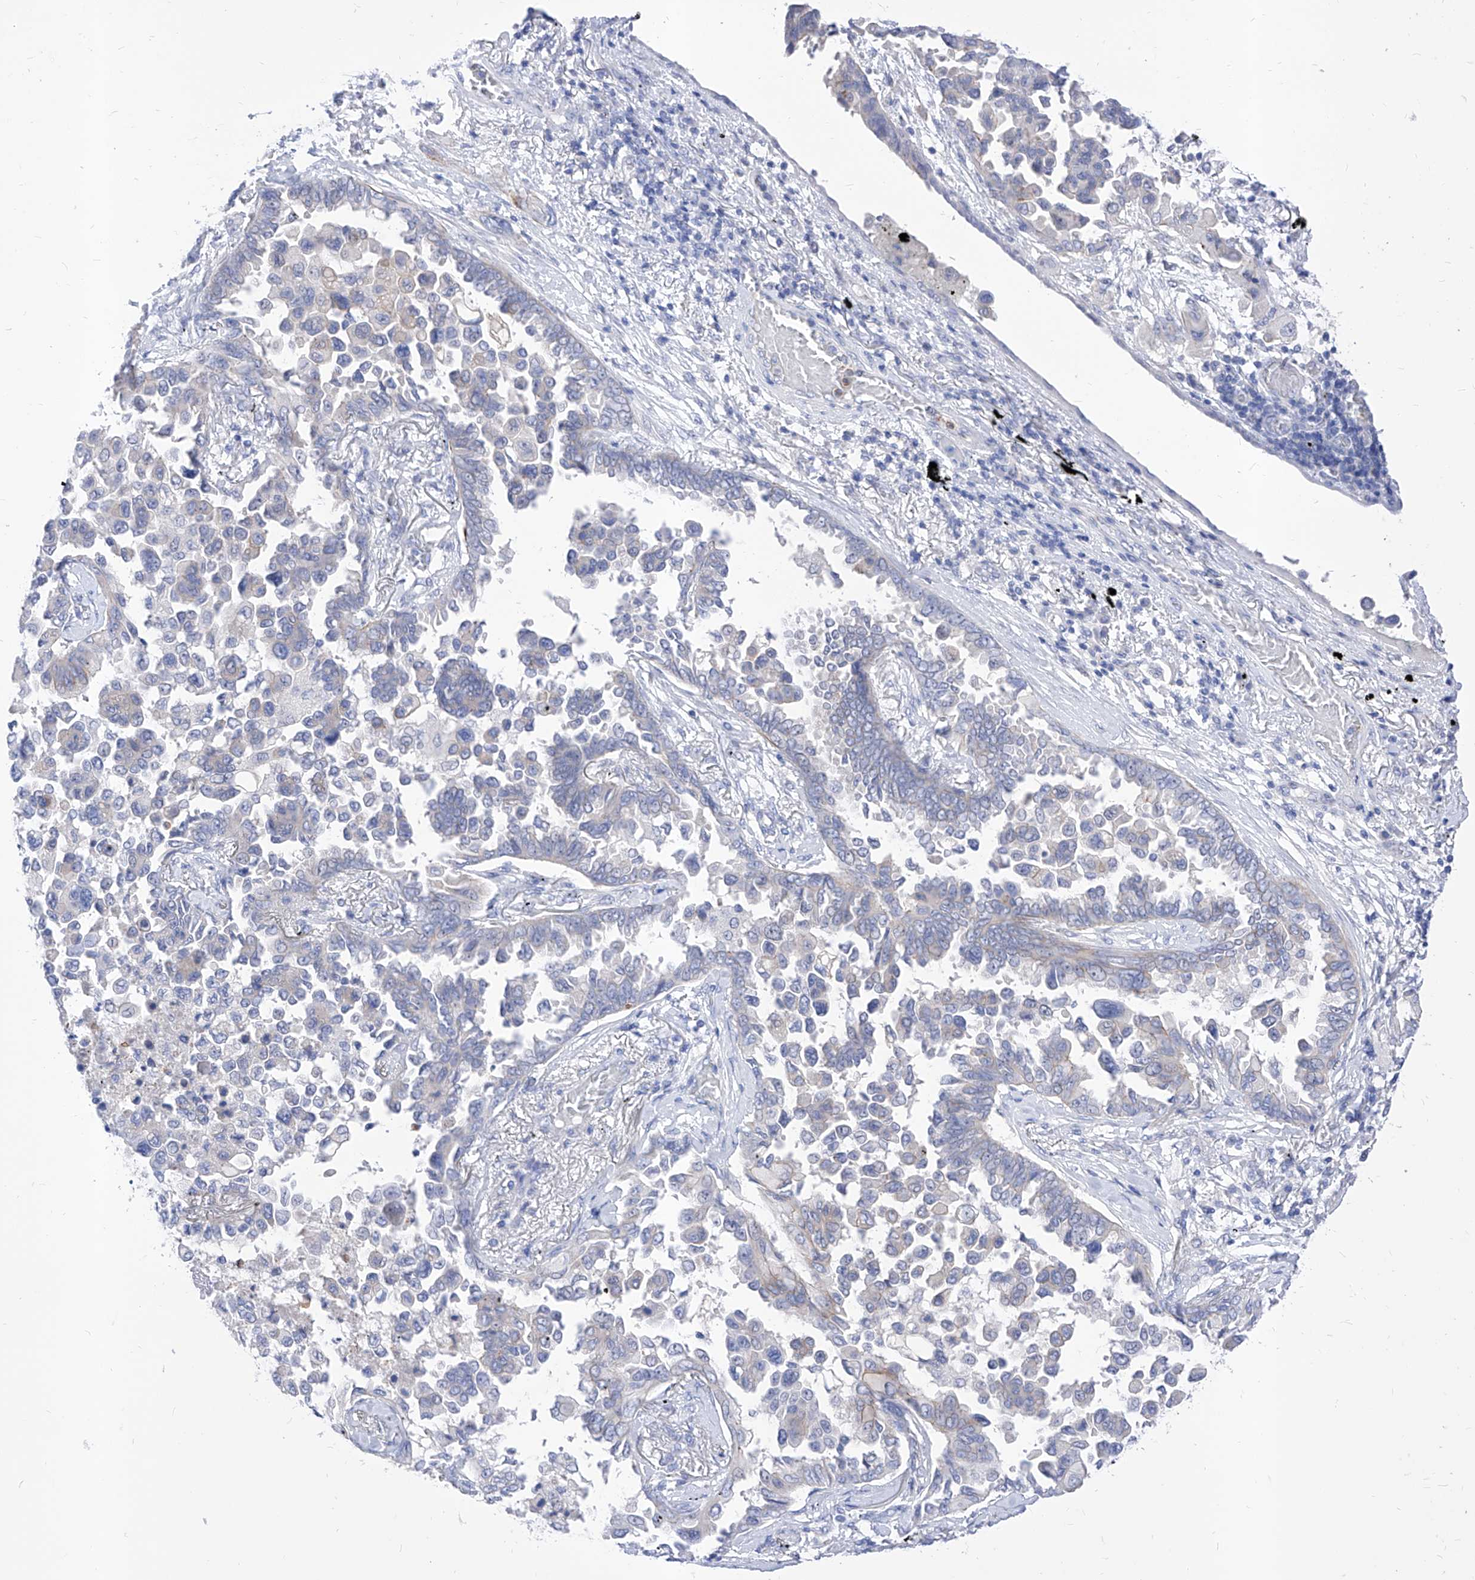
{"staining": {"intensity": "negative", "quantity": "none", "location": "none"}, "tissue": "lung cancer", "cell_type": "Tumor cells", "image_type": "cancer", "snomed": [{"axis": "morphology", "description": "Adenocarcinoma, NOS"}, {"axis": "topography", "description": "Lung"}], "caption": "Human lung adenocarcinoma stained for a protein using IHC demonstrates no staining in tumor cells.", "gene": "VAX1", "patient": {"sex": "female", "age": 67}}